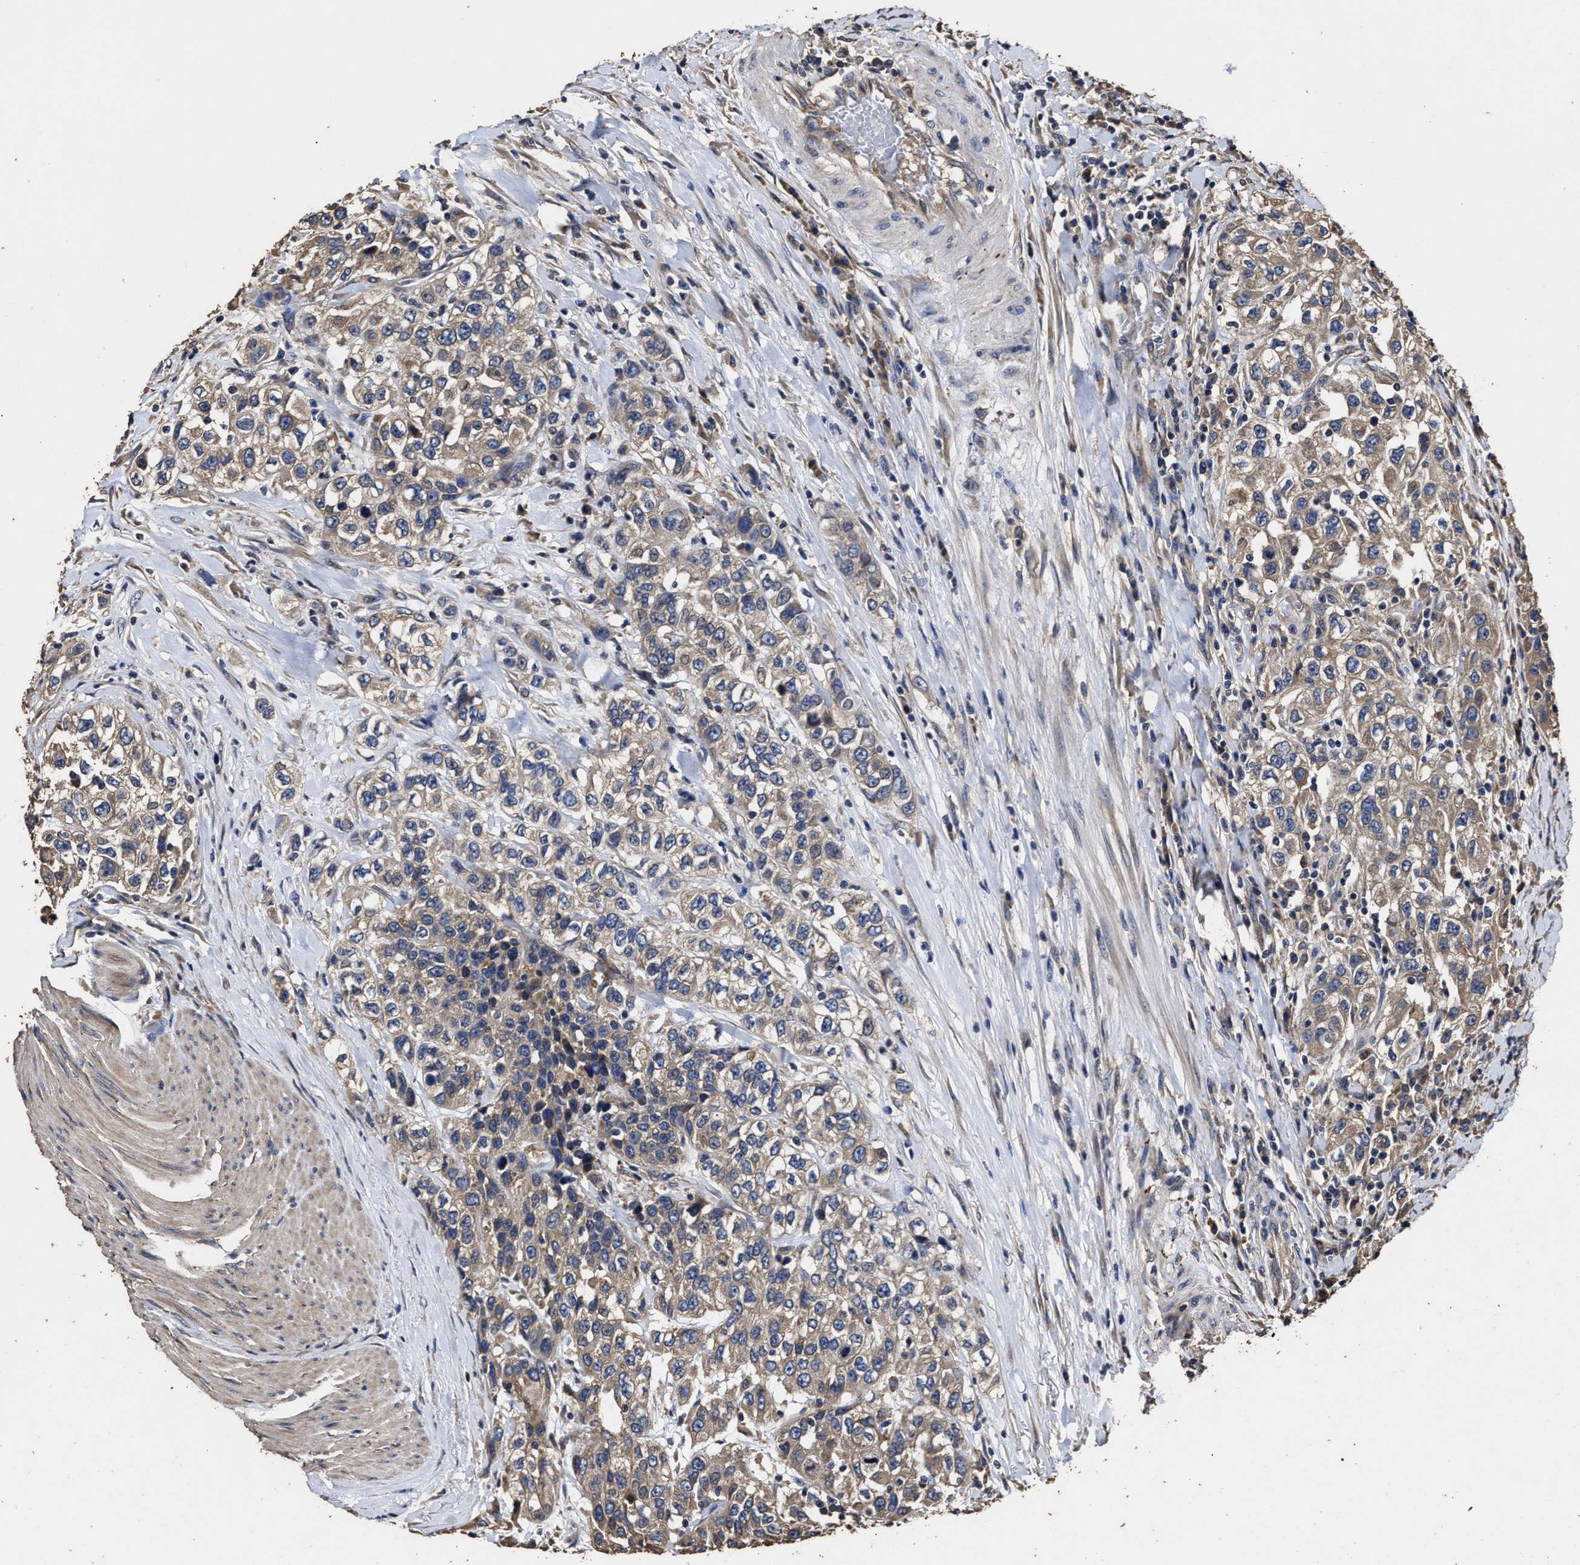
{"staining": {"intensity": "weak", "quantity": ">75%", "location": "cytoplasmic/membranous"}, "tissue": "urothelial cancer", "cell_type": "Tumor cells", "image_type": "cancer", "snomed": [{"axis": "morphology", "description": "Urothelial carcinoma, High grade"}, {"axis": "topography", "description": "Urinary bladder"}], "caption": "Immunohistochemistry of human urothelial cancer exhibits low levels of weak cytoplasmic/membranous positivity in approximately >75% of tumor cells.", "gene": "PPM1K", "patient": {"sex": "female", "age": 80}}